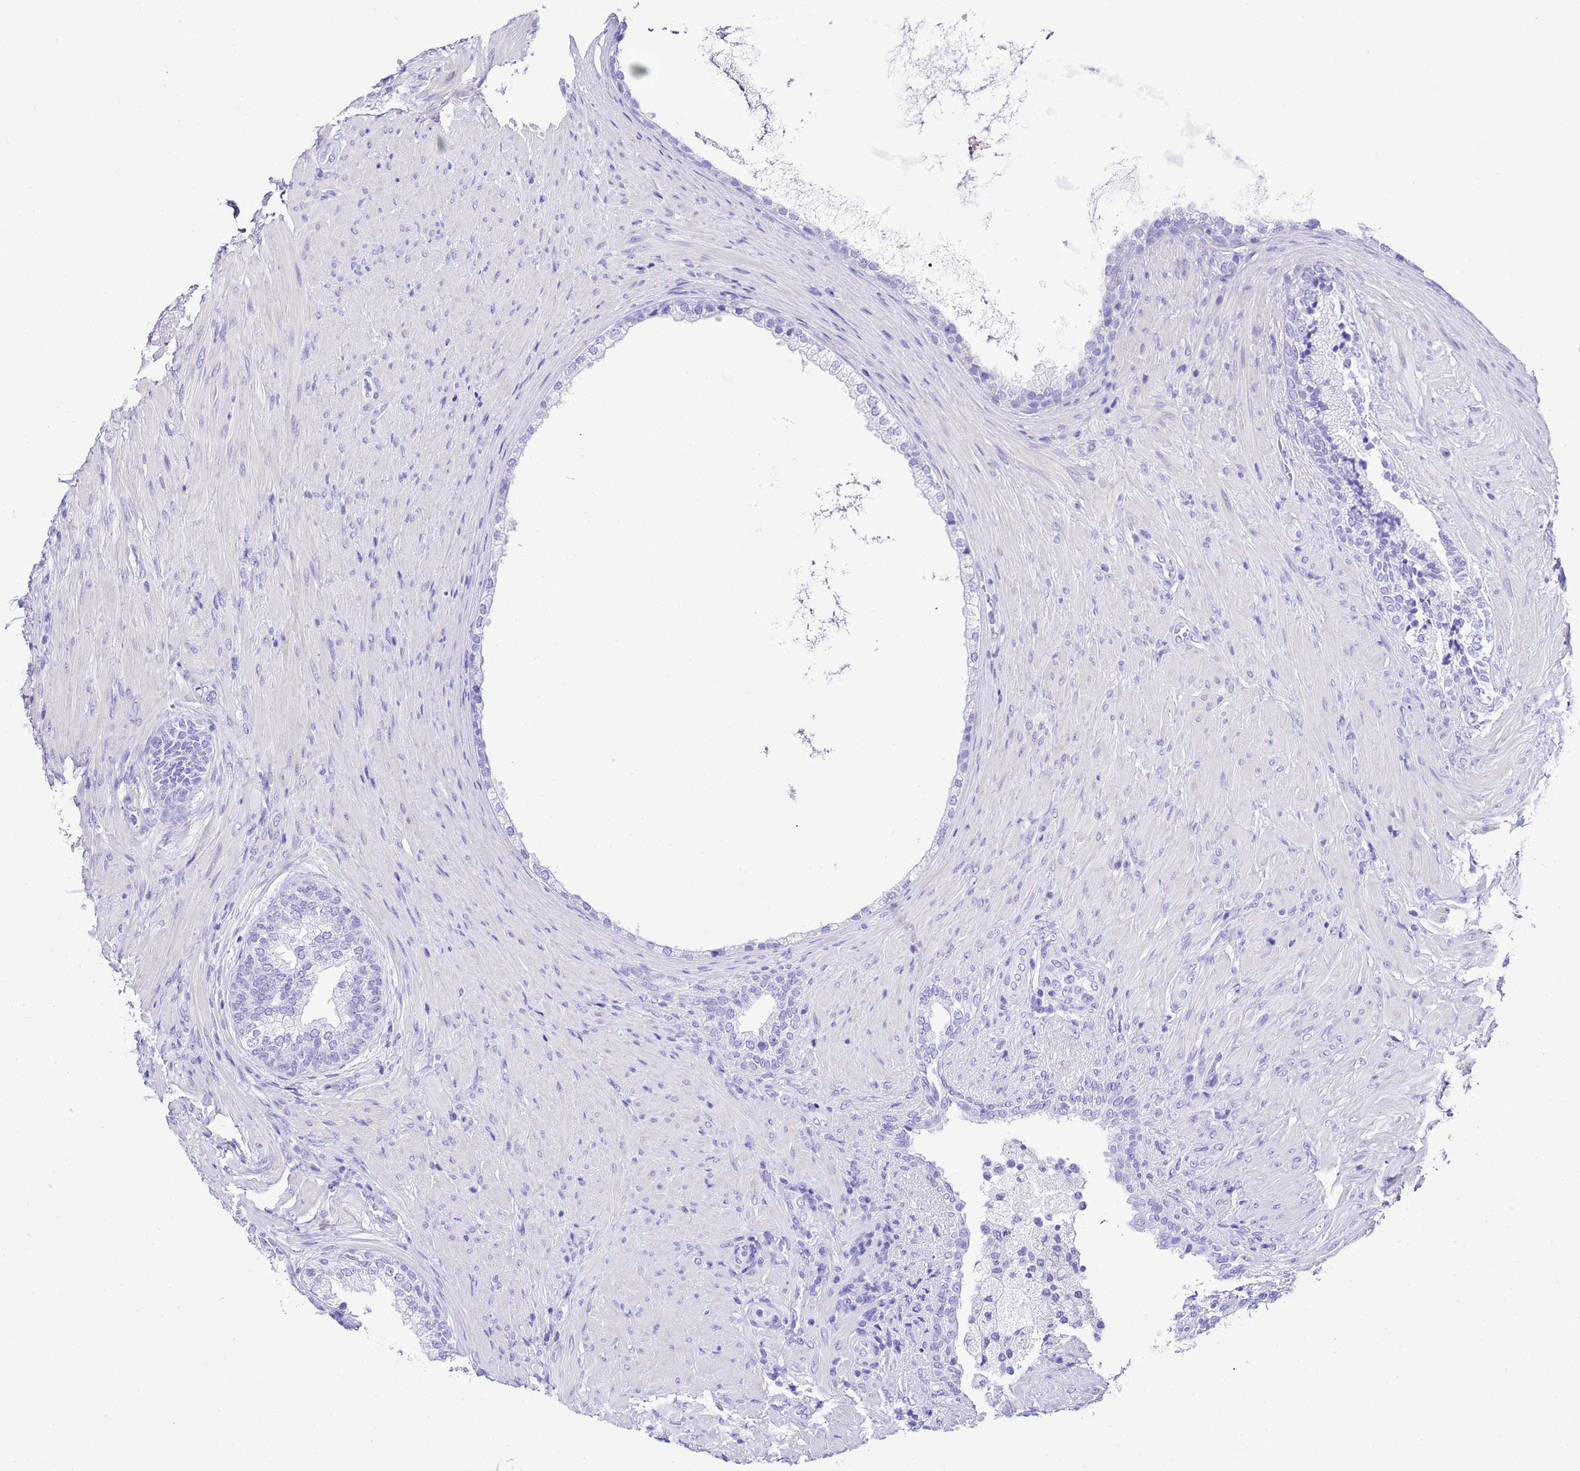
{"staining": {"intensity": "negative", "quantity": "none", "location": "none"}, "tissue": "prostate", "cell_type": "Glandular cells", "image_type": "normal", "snomed": [{"axis": "morphology", "description": "Normal tissue, NOS"}, {"axis": "topography", "description": "Prostate"}], "caption": "Immunohistochemistry image of benign prostate: human prostate stained with DAB (3,3'-diaminobenzidine) exhibits no significant protein expression in glandular cells. The staining was performed using DAB (3,3'-diaminobenzidine) to visualize the protein expression in brown, while the nuclei were stained in blue with hematoxylin (Magnification: 20x).", "gene": "KCNC1", "patient": {"sex": "male", "age": 76}}